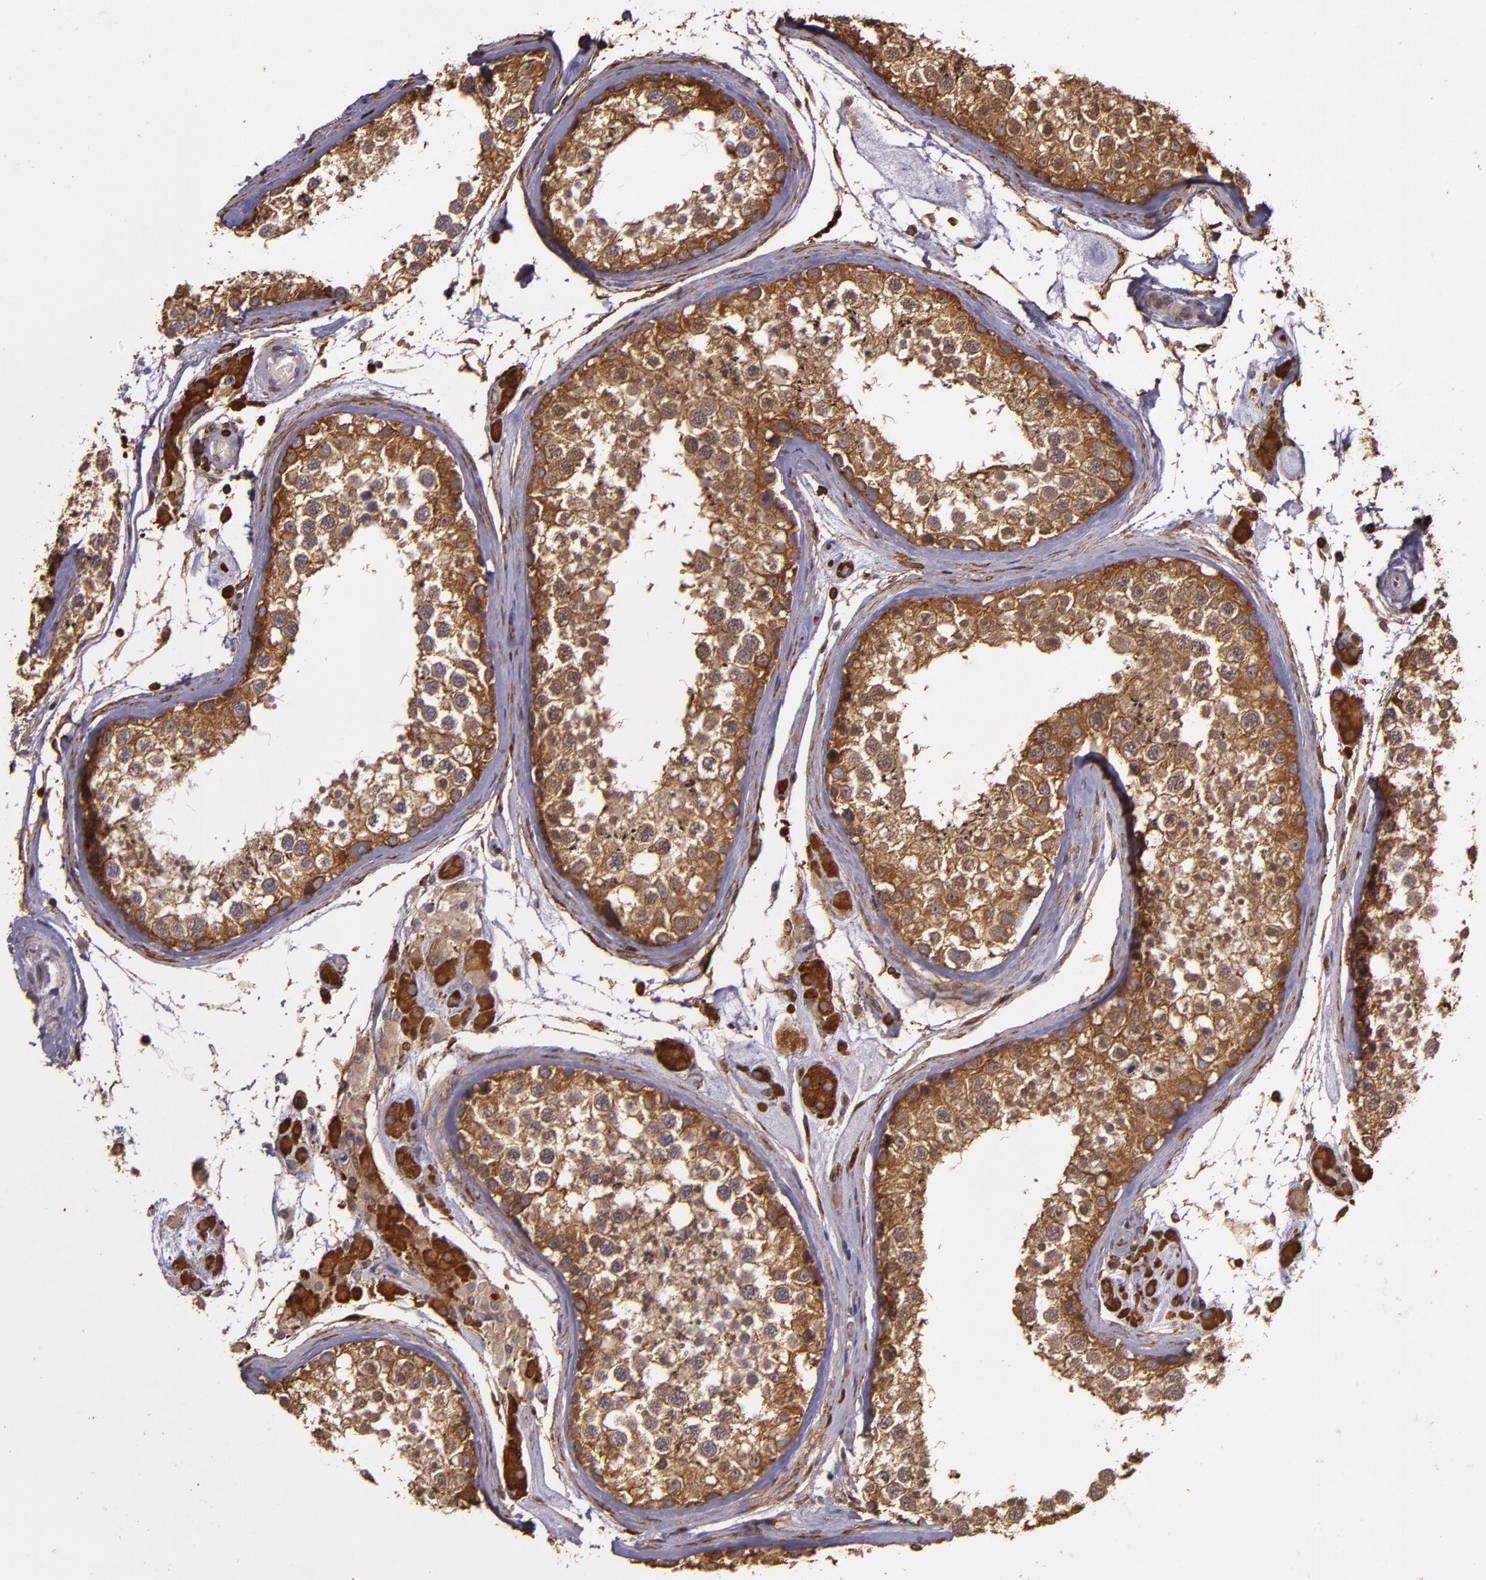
{"staining": {"intensity": "moderate", "quantity": ">75%", "location": "cytoplasmic/membranous"}, "tissue": "testis", "cell_type": "Cells in seminiferous ducts", "image_type": "normal", "snomed": [{"axis": "morphology", "description": "Normal tissue, NOS"}, {"axis": "topography", "description": "Testis"}], "caption": "Immunohistochemical staining of unremarkable human testis displays medium levels of moderate cytoplasmic/membranous expression in approximately >75% of cells in seminiferous ducts. The protein of interest is shown in brown color, while the nuclei are stained blue.", "gene": "SLC9A3R1", "patient": {"sex": "male", "age": 46}}